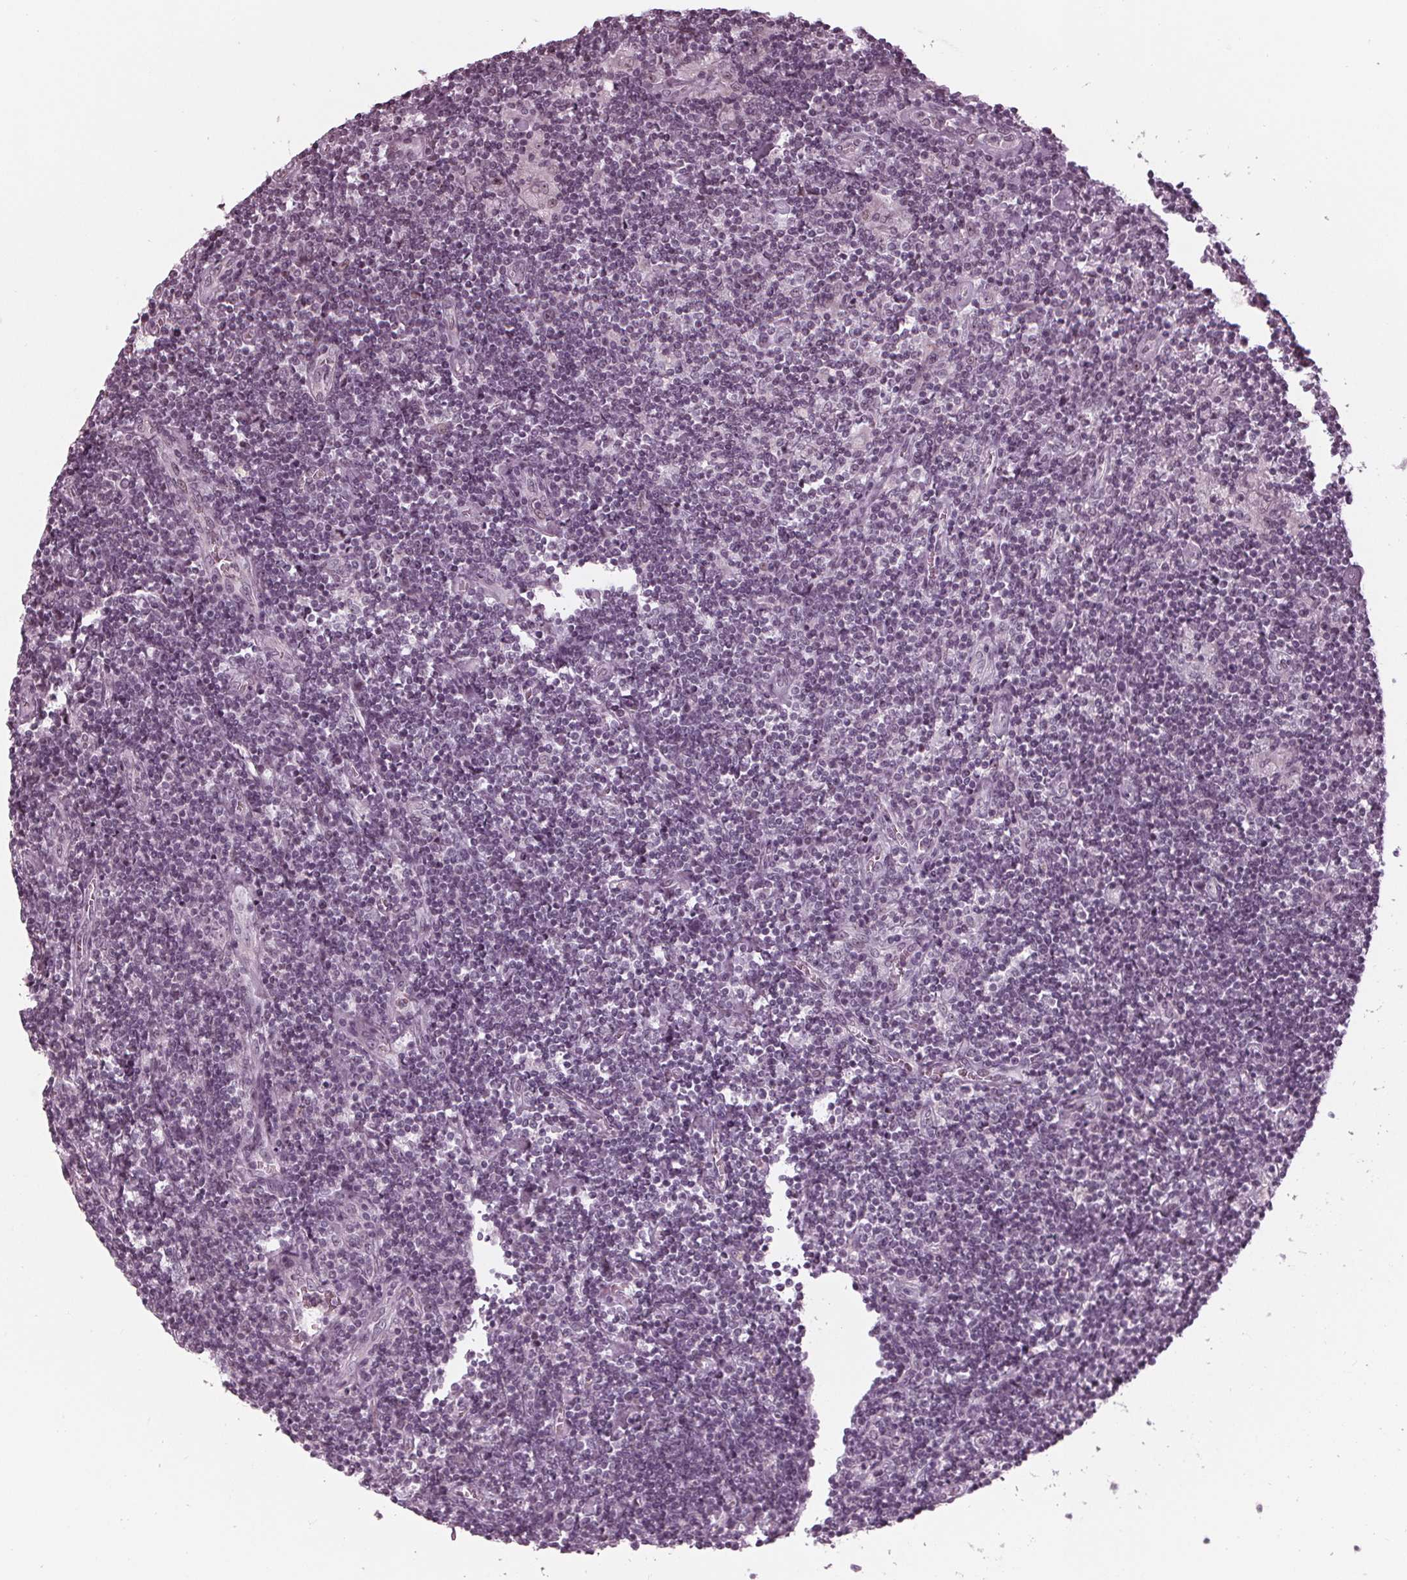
{"staining": {"intensity": "negative", "quantity": "none", "location": "none"}, "tissue": "lymphoma", "cell_type": "Tumor cells", "image_type": "cancer", "snomed": [{"axis": "morphology", "description": "Hodgkin's disease, NOS"}, {"axis": "topography", "description": "Lymph node"}], "caption": "Protein analysis of Hodgkin's disease displays no significant expression in tumor cells.", "gene": "ADPRHL1", "patient": {"sex": "male", "age": 40}}